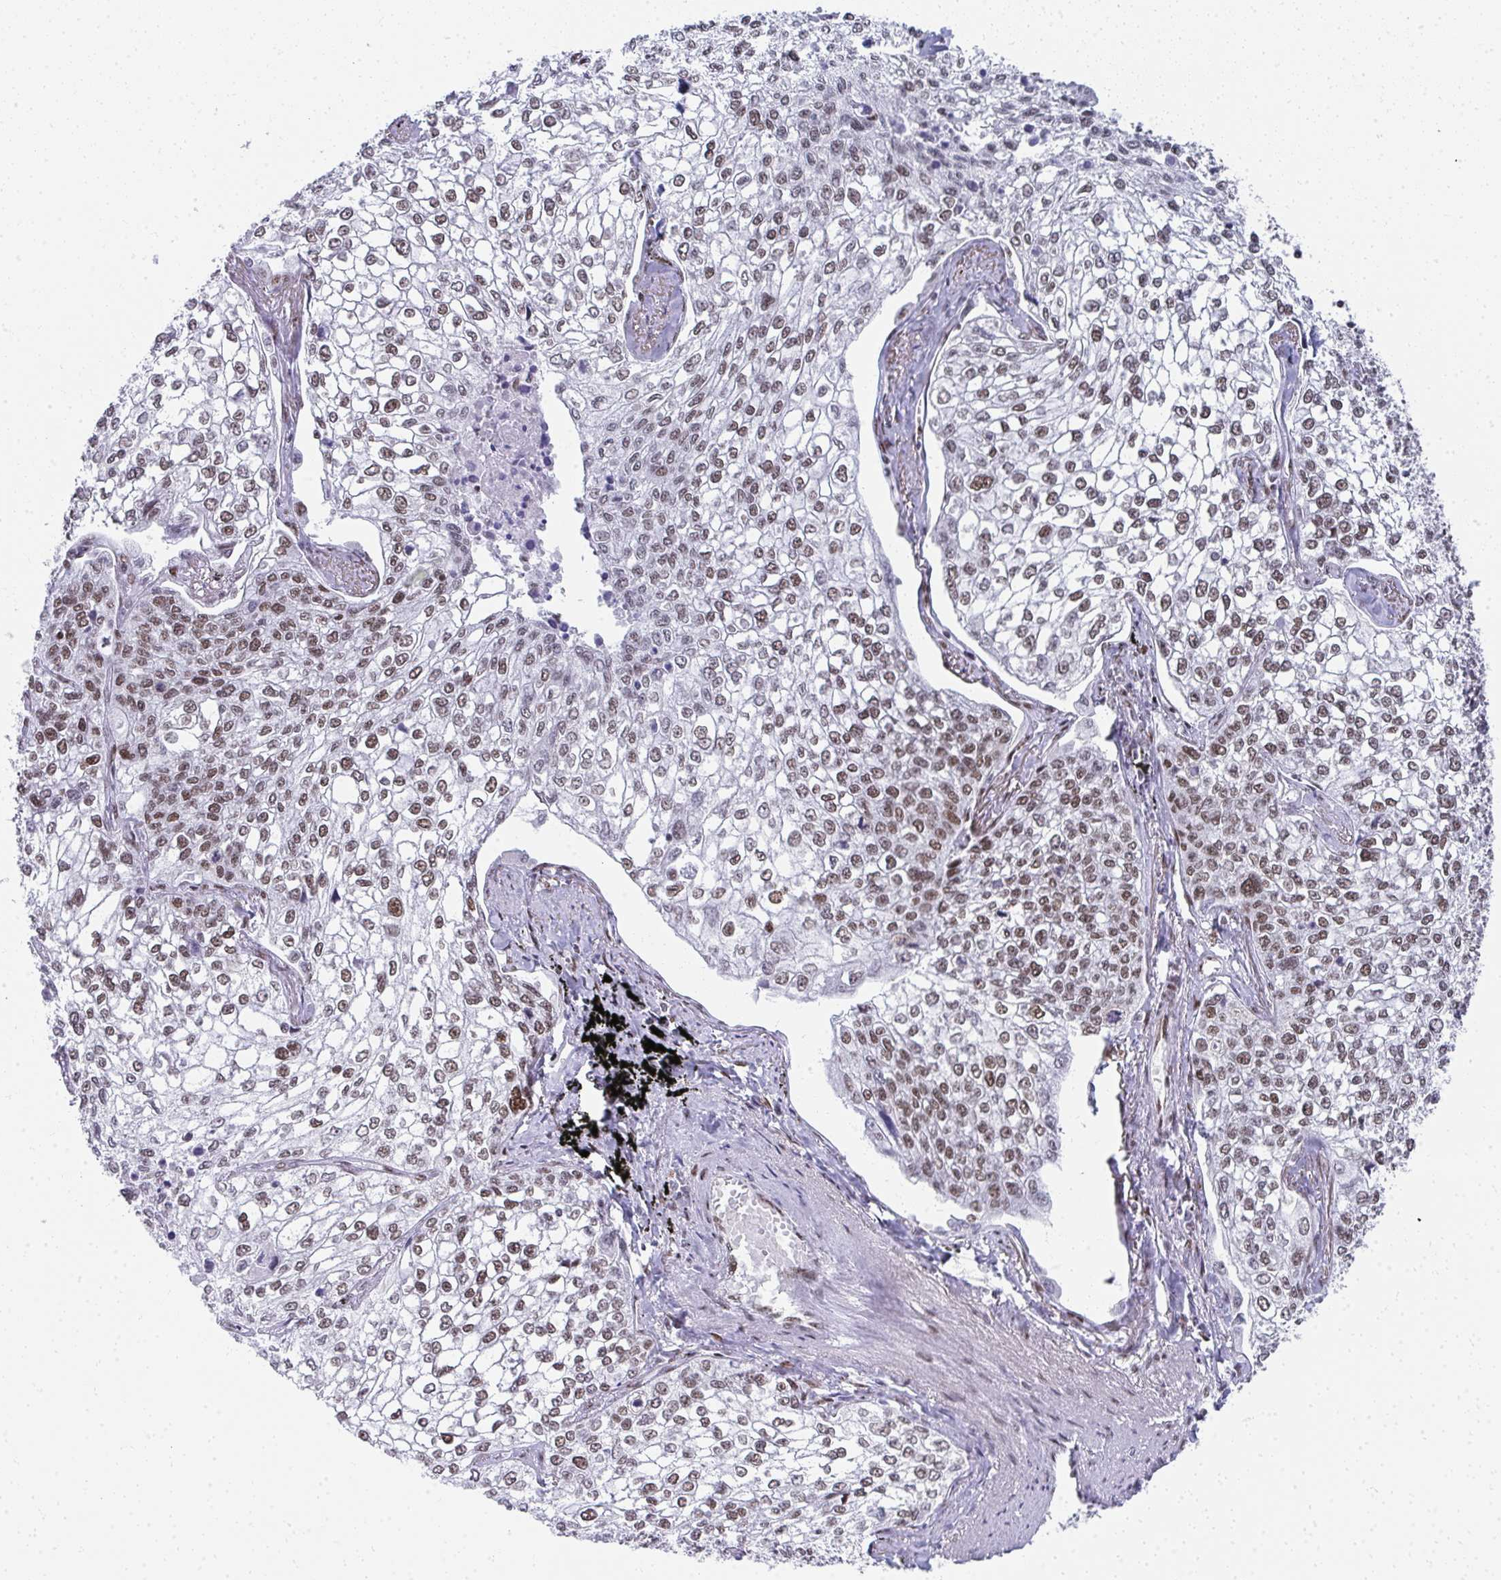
{"staining": {"intensity": "moderate", "quantity": "25%-75%", "location": "nuclear"}, "tissue": "lung cancer", "cell_type": "Tumor cells", "image_type": "cancer", "snomed": [{"axis": "morphology", "description": "Squamous cell carcinoma, NOS"}, {"axis": "topography", "description": "Lung"}], "caption": "Protein expression analysis of lung squamous cell carcinoma shows moderate nuclear expression in about 25%-75% of tumor cells. (DAB (3,3'-diaminobenzidine) IHC, brown staining for protein, blue staining for nuclei).", "gene": "CREBBP", "patient": {"sex": "male", "age": 74}}